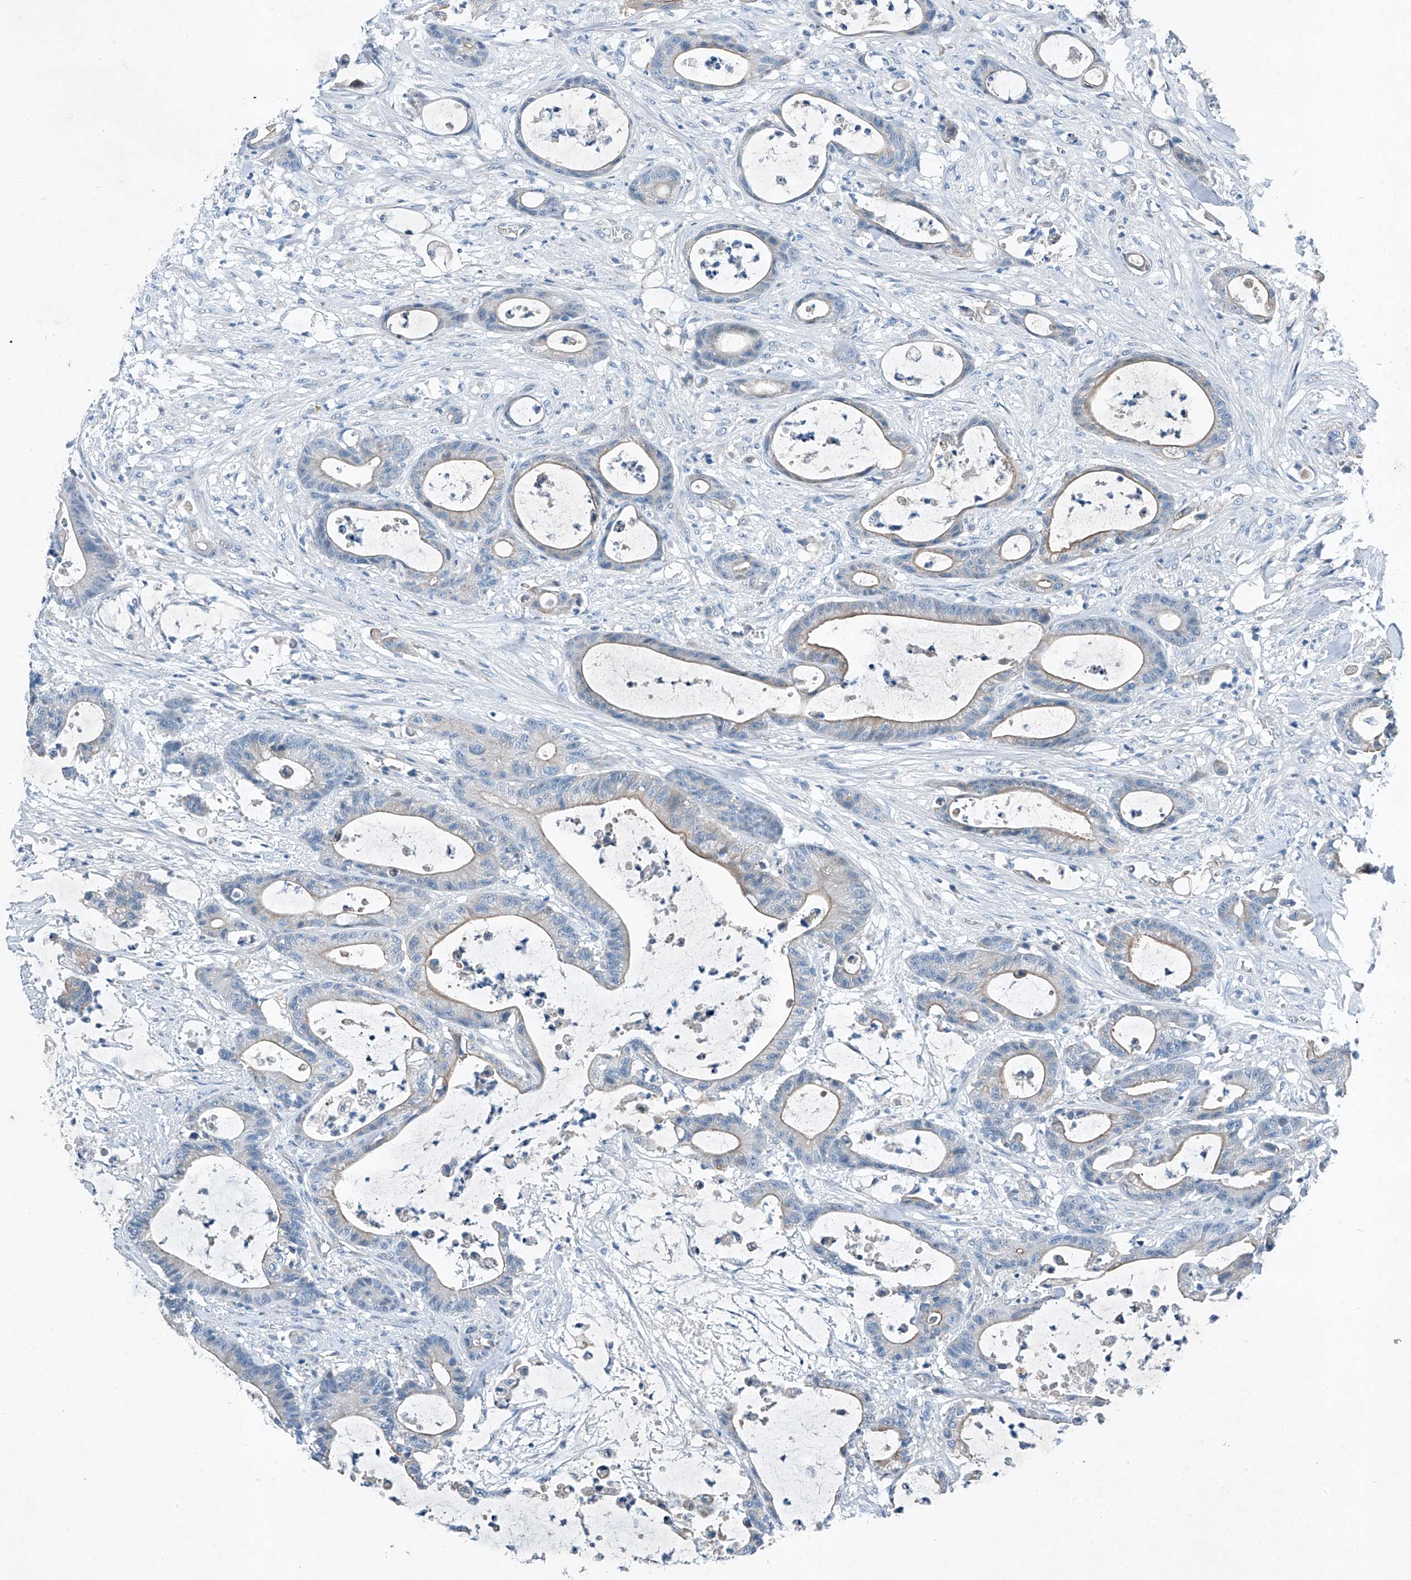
{"staining": {"intensity": "weak", "quantity": "<25%", "location": "cytoplasmic/membranous"}, "tissue": "colorectal cancer", "cell_type": "Tumor cells", "image_type": "cancer", "snomed": [{"axis": "morphology", "description": "Adenocarcinoma, NOS"}, {"axis": "topography", "description": "Colon"}], "caption": "High power microscopy photomicrograph of an immunohistochemistry histopathology image of adenocarcinoma (colorectal), revealing no significant staining in tumor cells.", "gene": "MDGA1", "patient": {"sex": "female", "age": 84}}